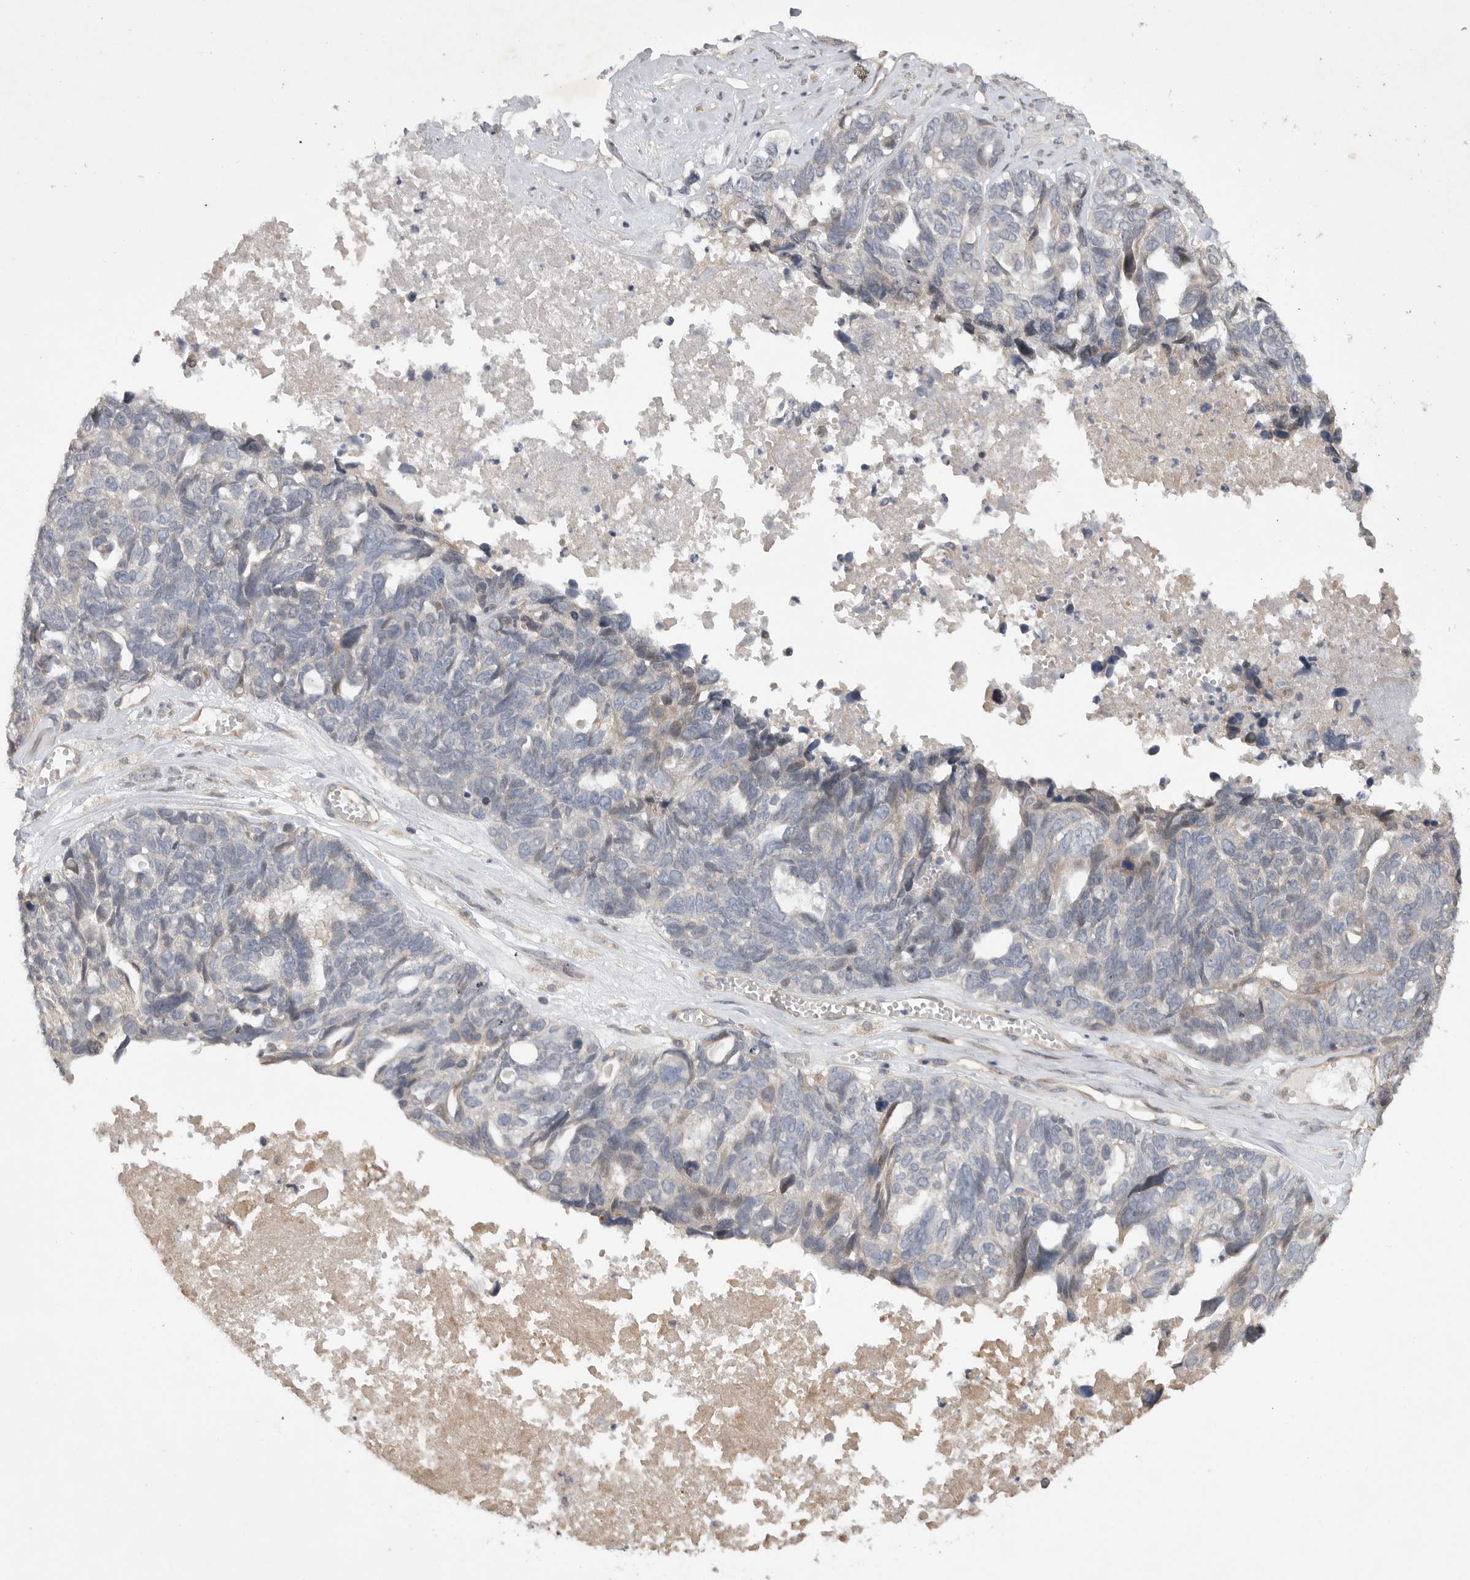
{"staining": {"intensity": "weak", "quantity": "<25%", "location": "cytoplasmic/membranous"}, "tissue": "ovarian cancer", "cell_type": "Tumor cells", "image_type": "cancer", "snomed": [{"axis": "morphology", "description": "Cystadenocarcinoma, serous, NOS"}, {"axis": "topography", "description": "Ovary"}], "caption": "High power microscopy photomicrograph of an immunohistochemistry photomicrograph of serous cystadenocarcinoma (ovarian), revealing no significant expression in tumor cells.", "gene": "EDEM3", "patient": {"sex": "female", "age": 79}}